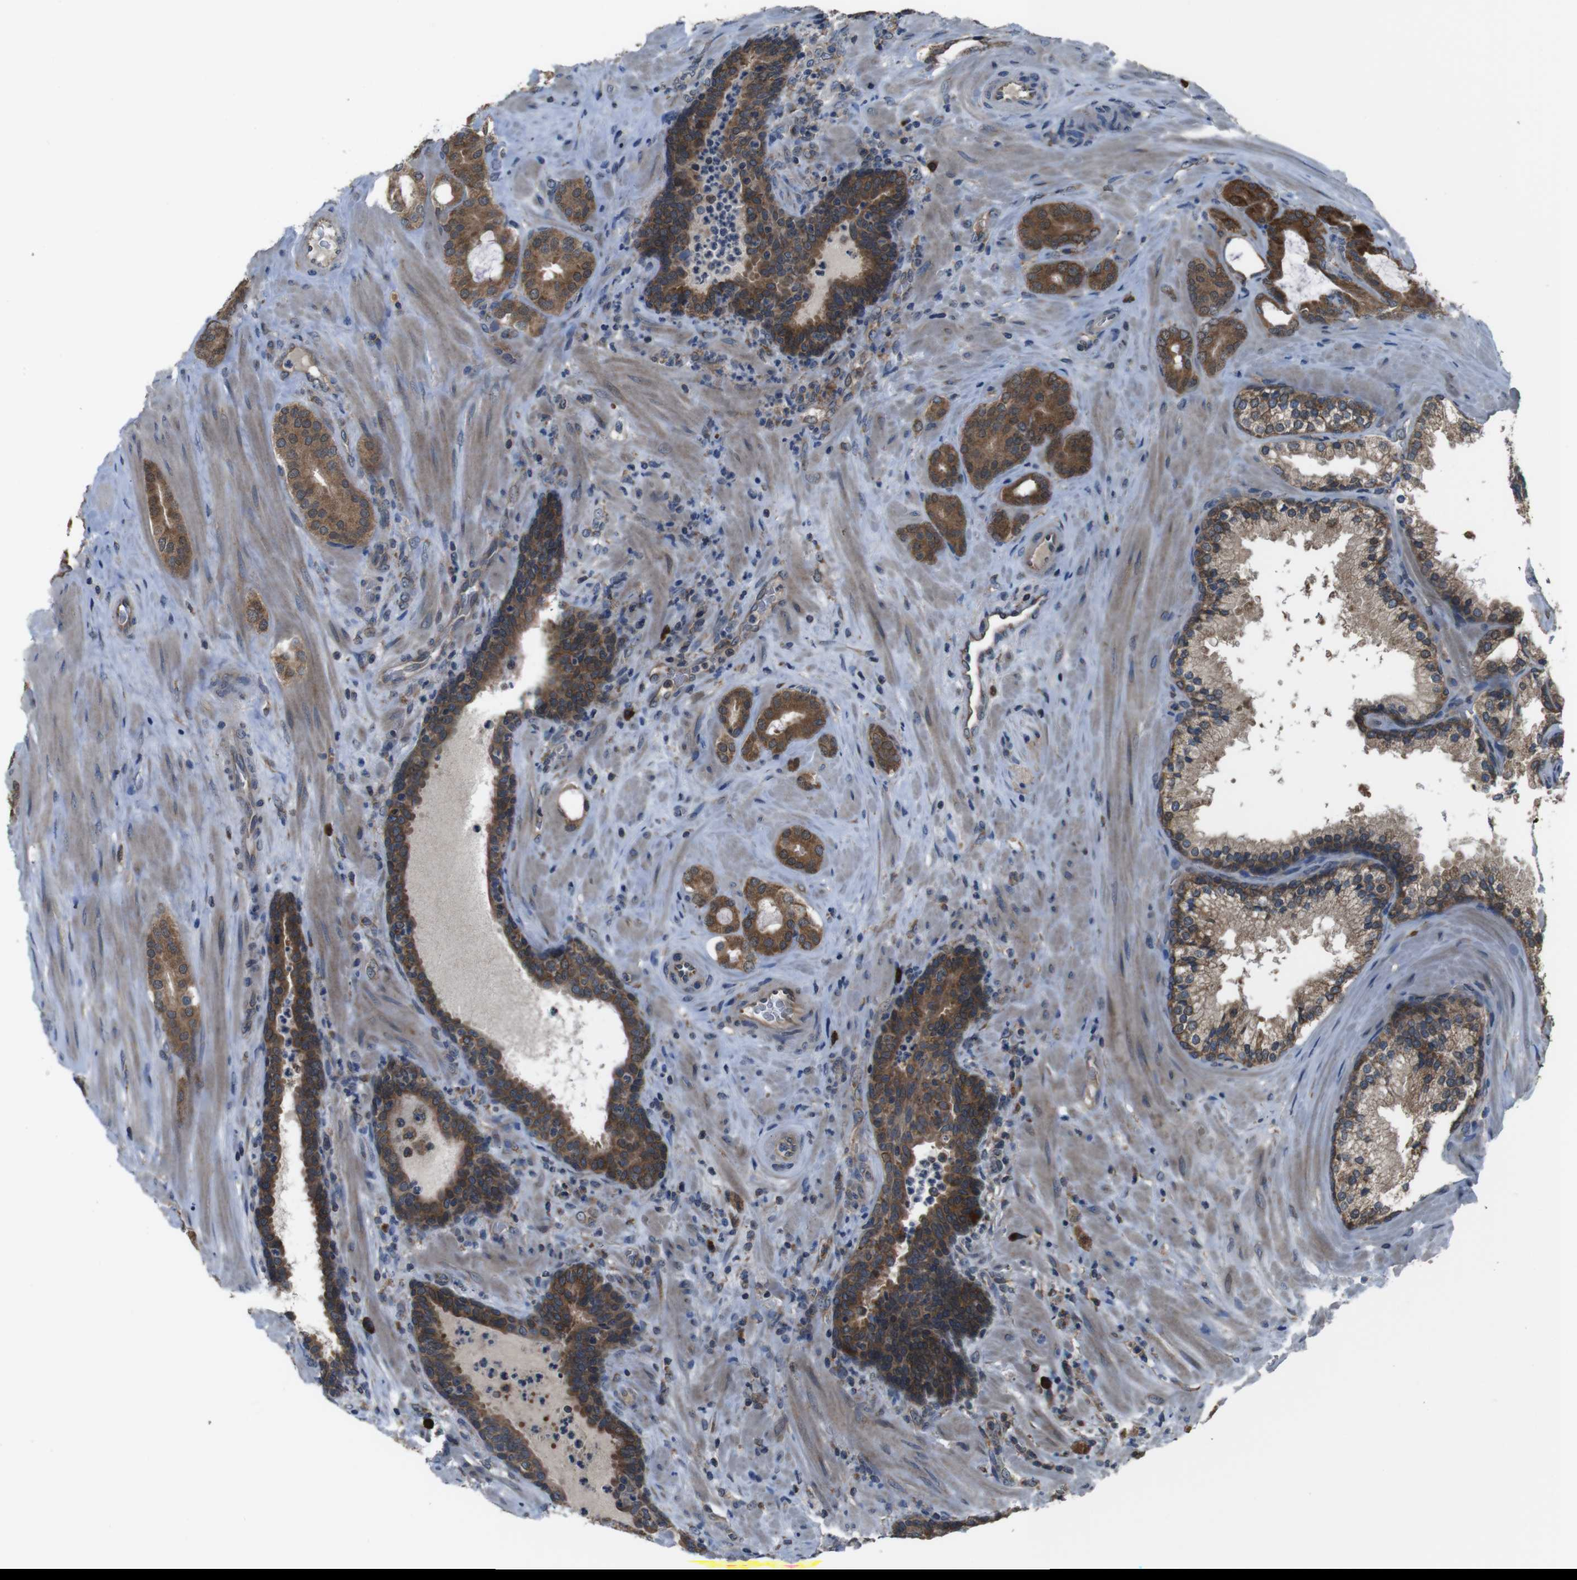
{"staining": {"intensity": "moderate", "quantity": ">75%", "location": "cytoplasmic/membranous"}, "tissue": "prostate cancer", "cell_type": "Tumor cells", "image_type": "cancer", "snomed": [{"axis": "morphology", "description": "Adenocarcinoma, Low grade"}, {"axis": "topography", "description": "Prostate"}], "caption": "Immunohistochemical staining of human adenocarcinoma (low-grade) (prostate) exhibits moderate cytoplasmic/membranous protein expression in approximately >75% of tumor cells.", "gene": "SSR3", "patient": {"sex": "male", "age": 63}}